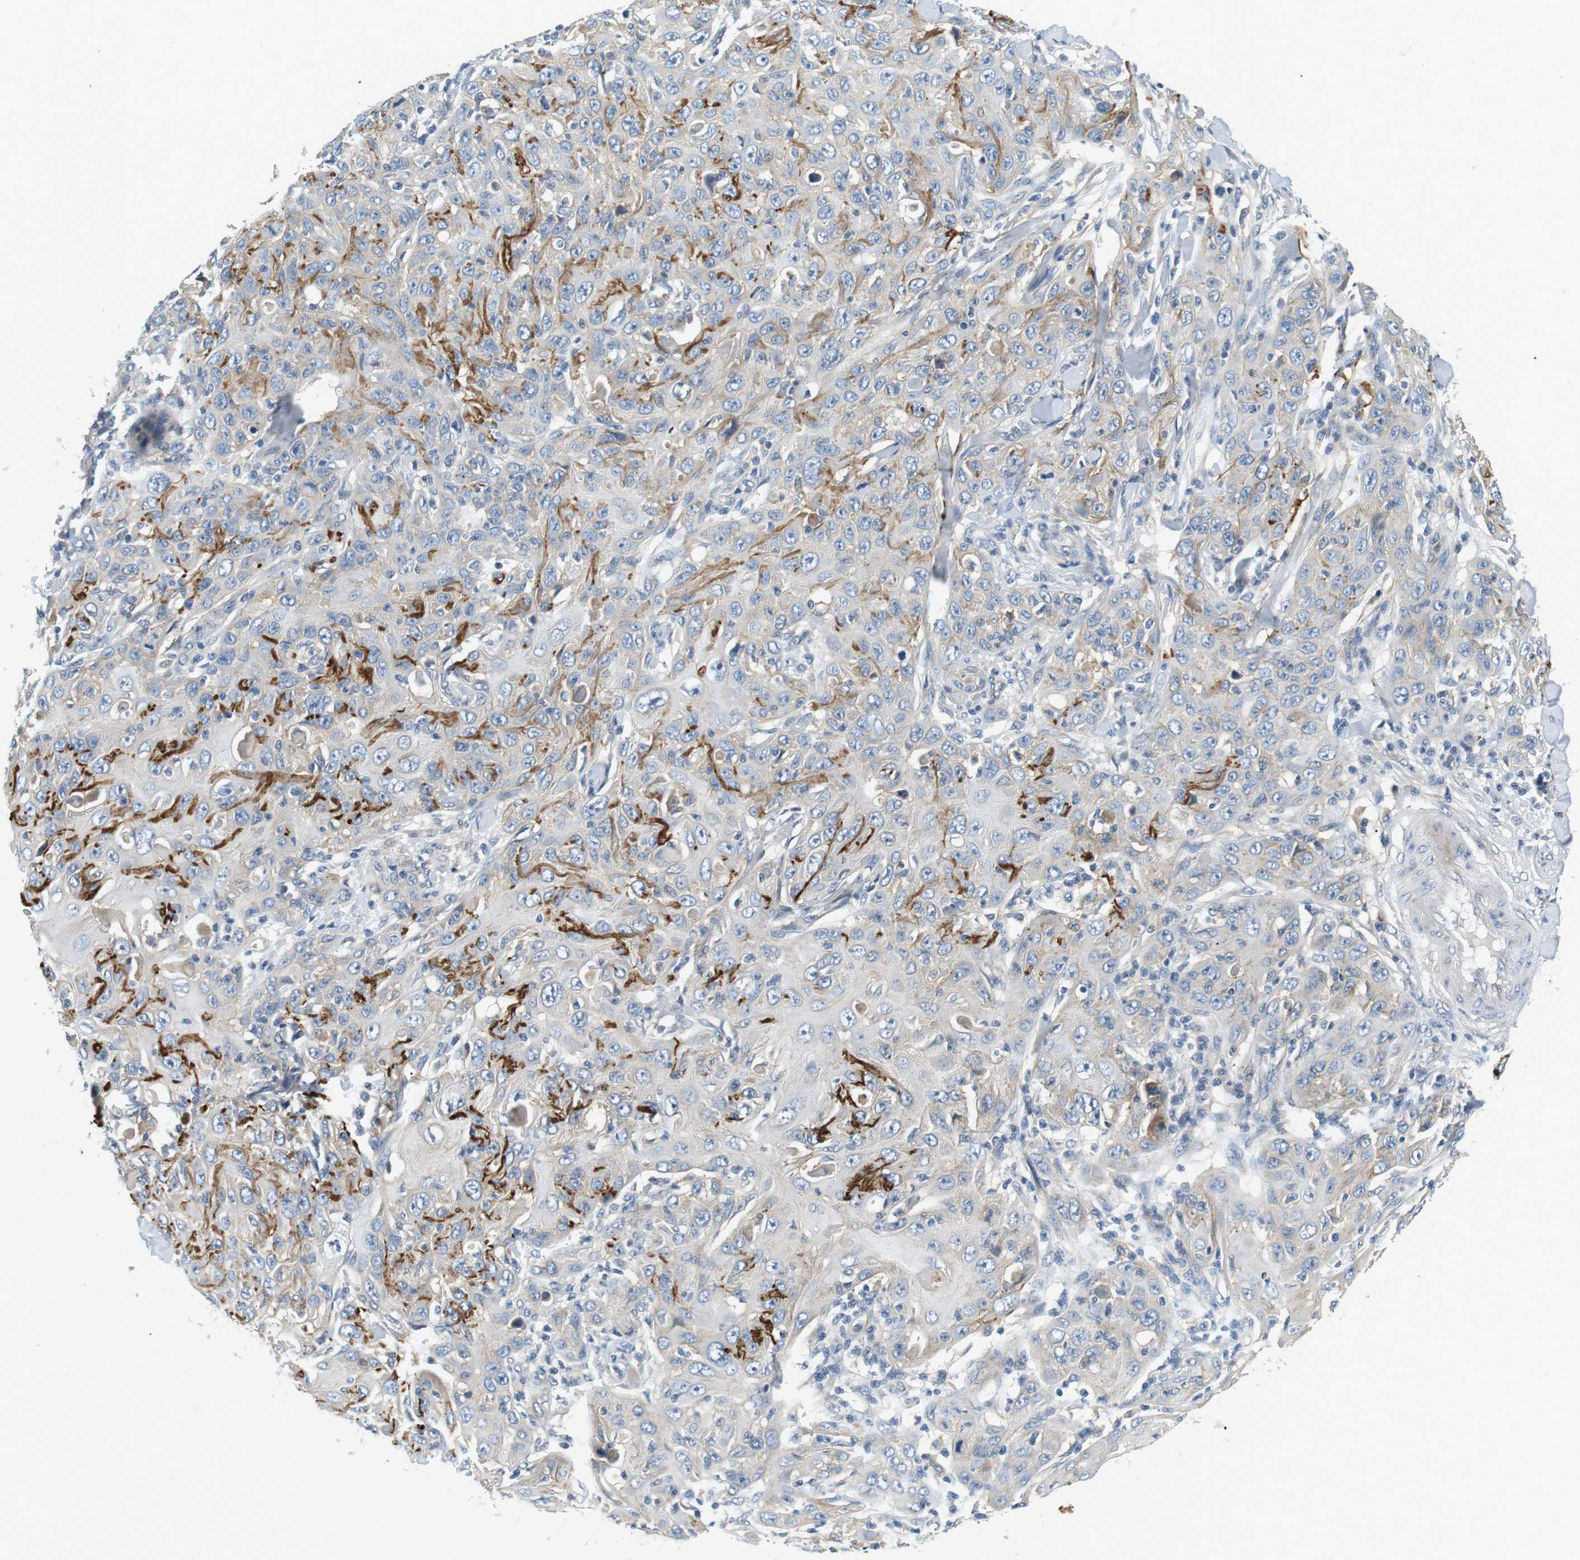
{"staining": {"intensity": "negative", "quantity": "none", "location": "none"}, "tissue": "skin cancer", "cell_type": "Tumor cells", "image_type": "cancer", "snomed": [{"axis": "morphology", "description": "Squamous cell carcinoma, NOS"}, {"axis": "topography", "description": "Skin"}], "caption": "Skin cancer (squamous cell carcinoma) was stained to show a protein in brown. There is no significant expression in tumor cells. The staining is performed using DAB brown chromogen with nuclei counter-stained in using hematoxylin.", "gene": "SLC30A1", "patient": {"sex": "female", "age": 88}}